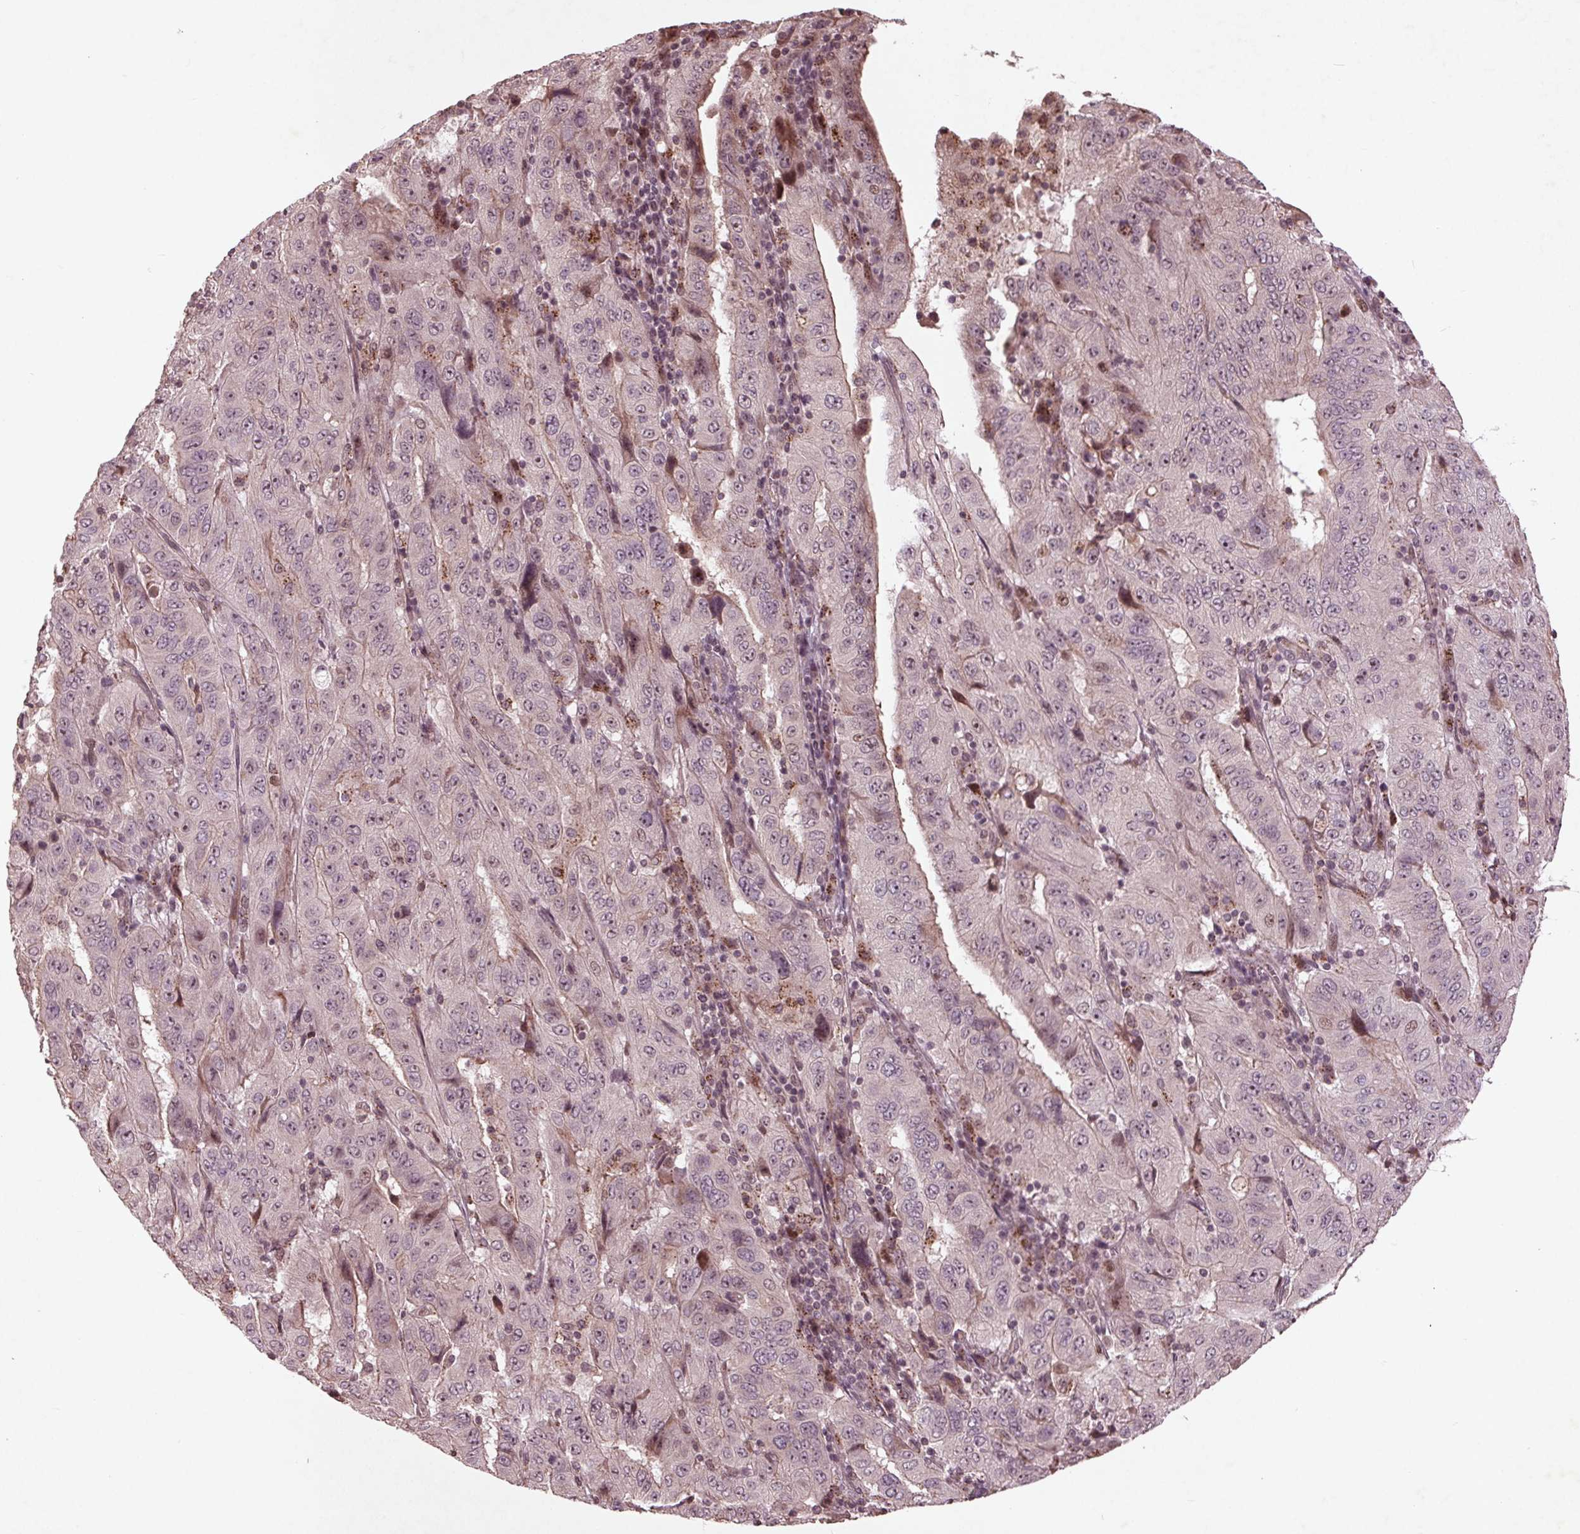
{"staining": {"intensity": "weak", "quantity": "<25%", "location": "nuclear"}, "tissue": "pancreatic cancer", "cell_type": "Tumor cells", "image_type": "cancer", "snomed": [{"axis": "morphology", "description": "Adenocarcinoma, NOS"}, {"axis": "topography", "description": "Pancreas"}], "caption": "This photomicrograph is of pancreatic adenocarcinoma stained with immunohistochemistry to label a protein in brown with the nuclei are counter-stained blue. There is no expression in tumor cells.", "gene": "CDKL4", "patient": {"sex": "male", "age": 63}}